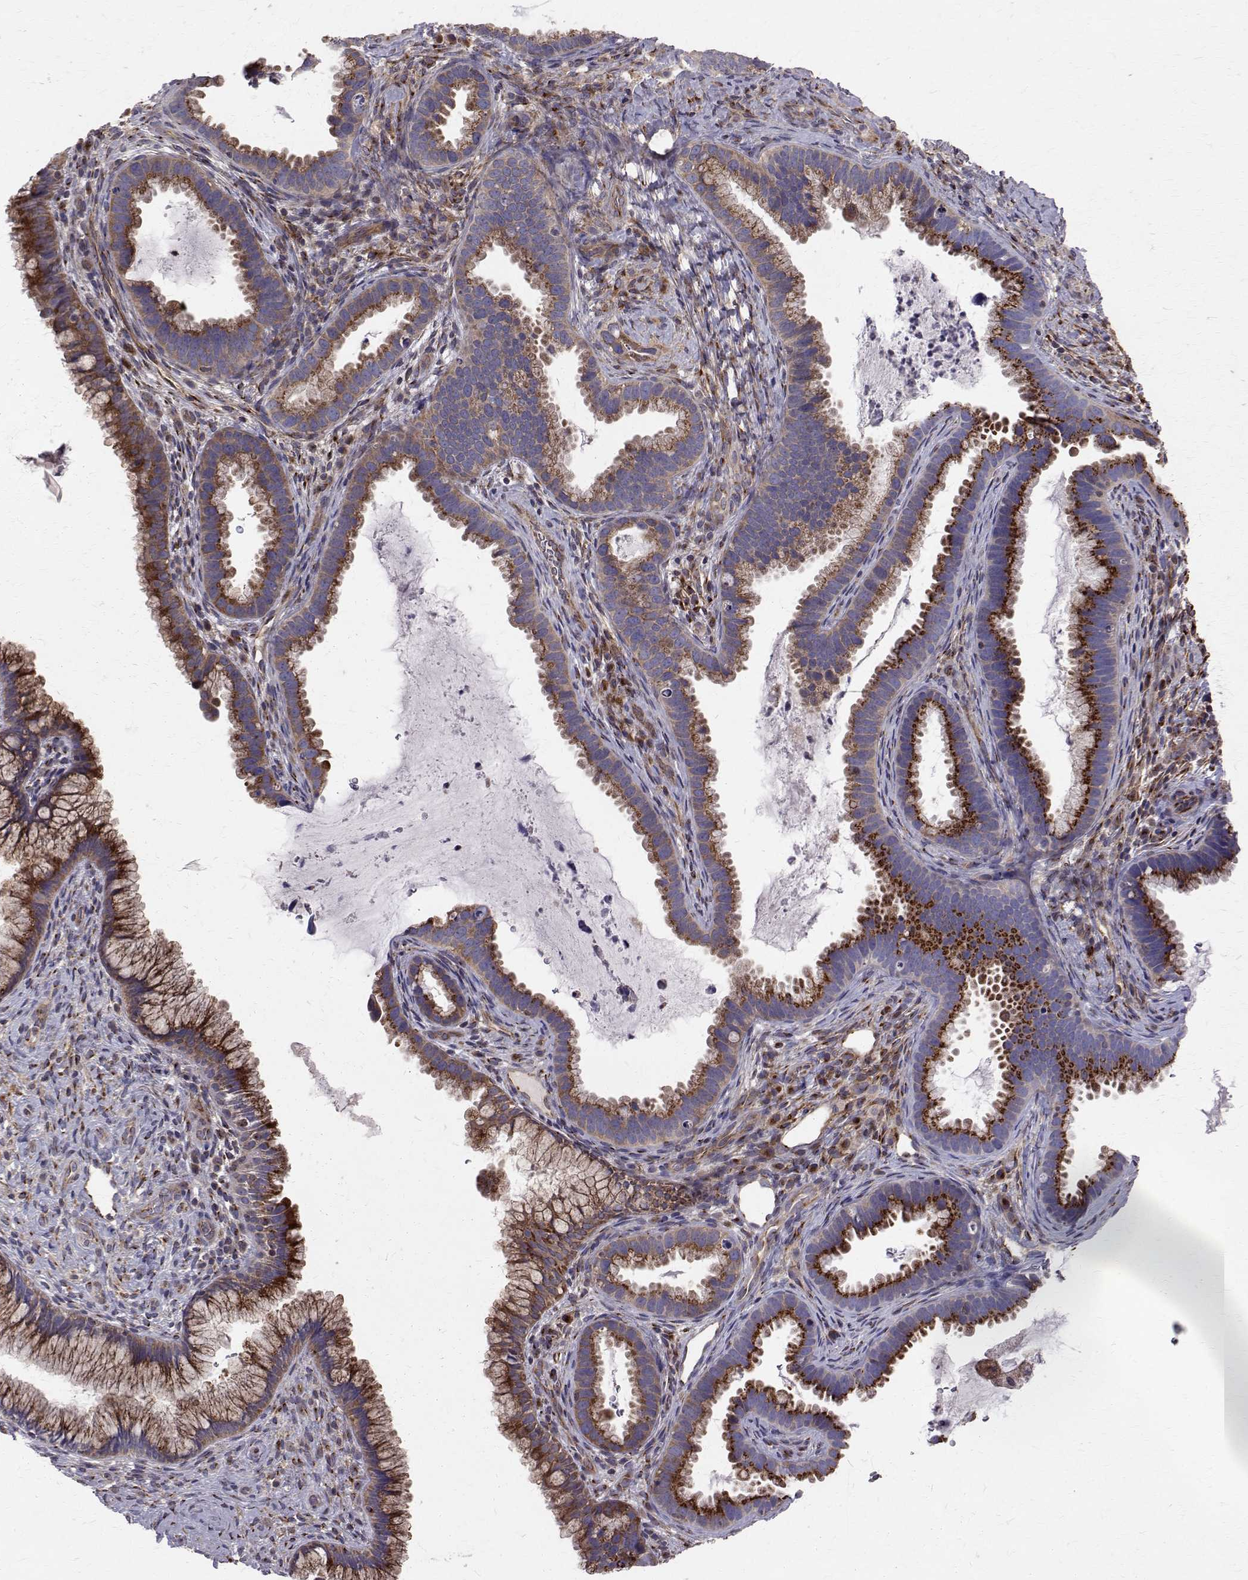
{"staining": {"intensity": "strong", "quantity": "25%-75%", "location": "cytoplasmic/membranous"}, "tissue": "cervix", "cell_type": "Glandular cells", "image_type": "normal", "snomed": [{"axis": "morphology", "description": "Normal tissue, NOS"}, {"axis": "topography", "description": "Cervix"}], "caption": "The image reveals immunohistochemical staining of normal cervix. There is strong cytoplasmic/membranous positivity is appreciated in approximately 25%-75% of glandular cells.", "gene": "ARFGAP1", "patient": {"sex": "female", "age": 34}}